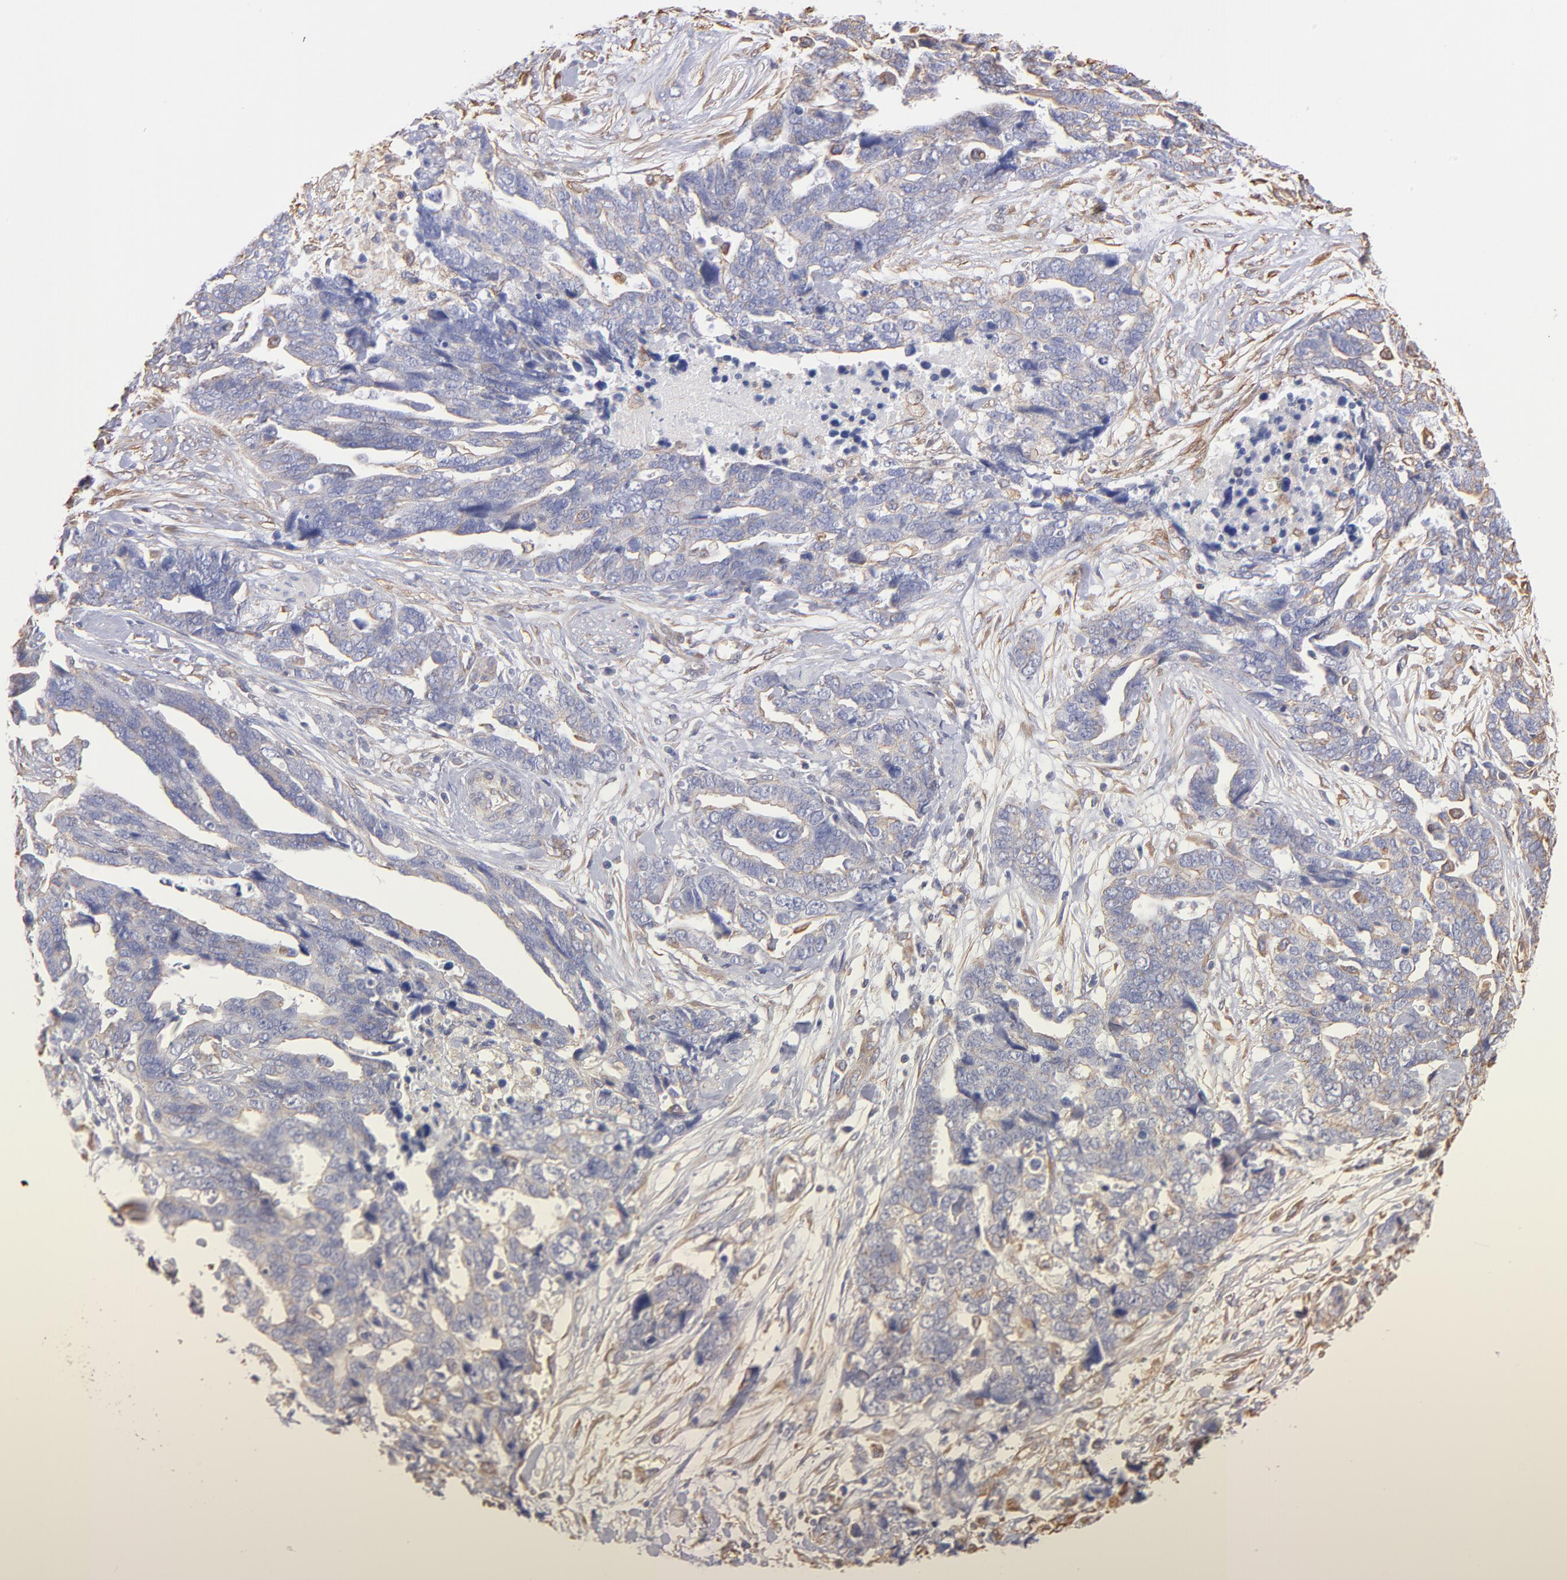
{"staining": {"intensity": "weak", "quantity": "25%-75%", "location": "cytoplasmic/membranous"}, "tissue": "ovarian cancer", "cell_type": "Tumor cells", "image_type": "cancer", "snomed": [{"axis": "morphology", "description": "Normal tissue, NOS"}, {"axis": "morphology", "description": "Cystadenocarcinoma, serous, NOS"}, {"axis": "topography", "description": "Fallopian tube"}, {"axis": "topography", "description": "Ovary"}], "caption": "Protein expression analysis of human ovarian serous cystadenocarcinoma reveals weak cytoplasmic/membranous staining in approximately 25%-75% of tumor cells. (DAB IHC with brightfield microscopy, high magnification).", "gene": "PLEC", "patient": {"sex": "female", "age": 56}}